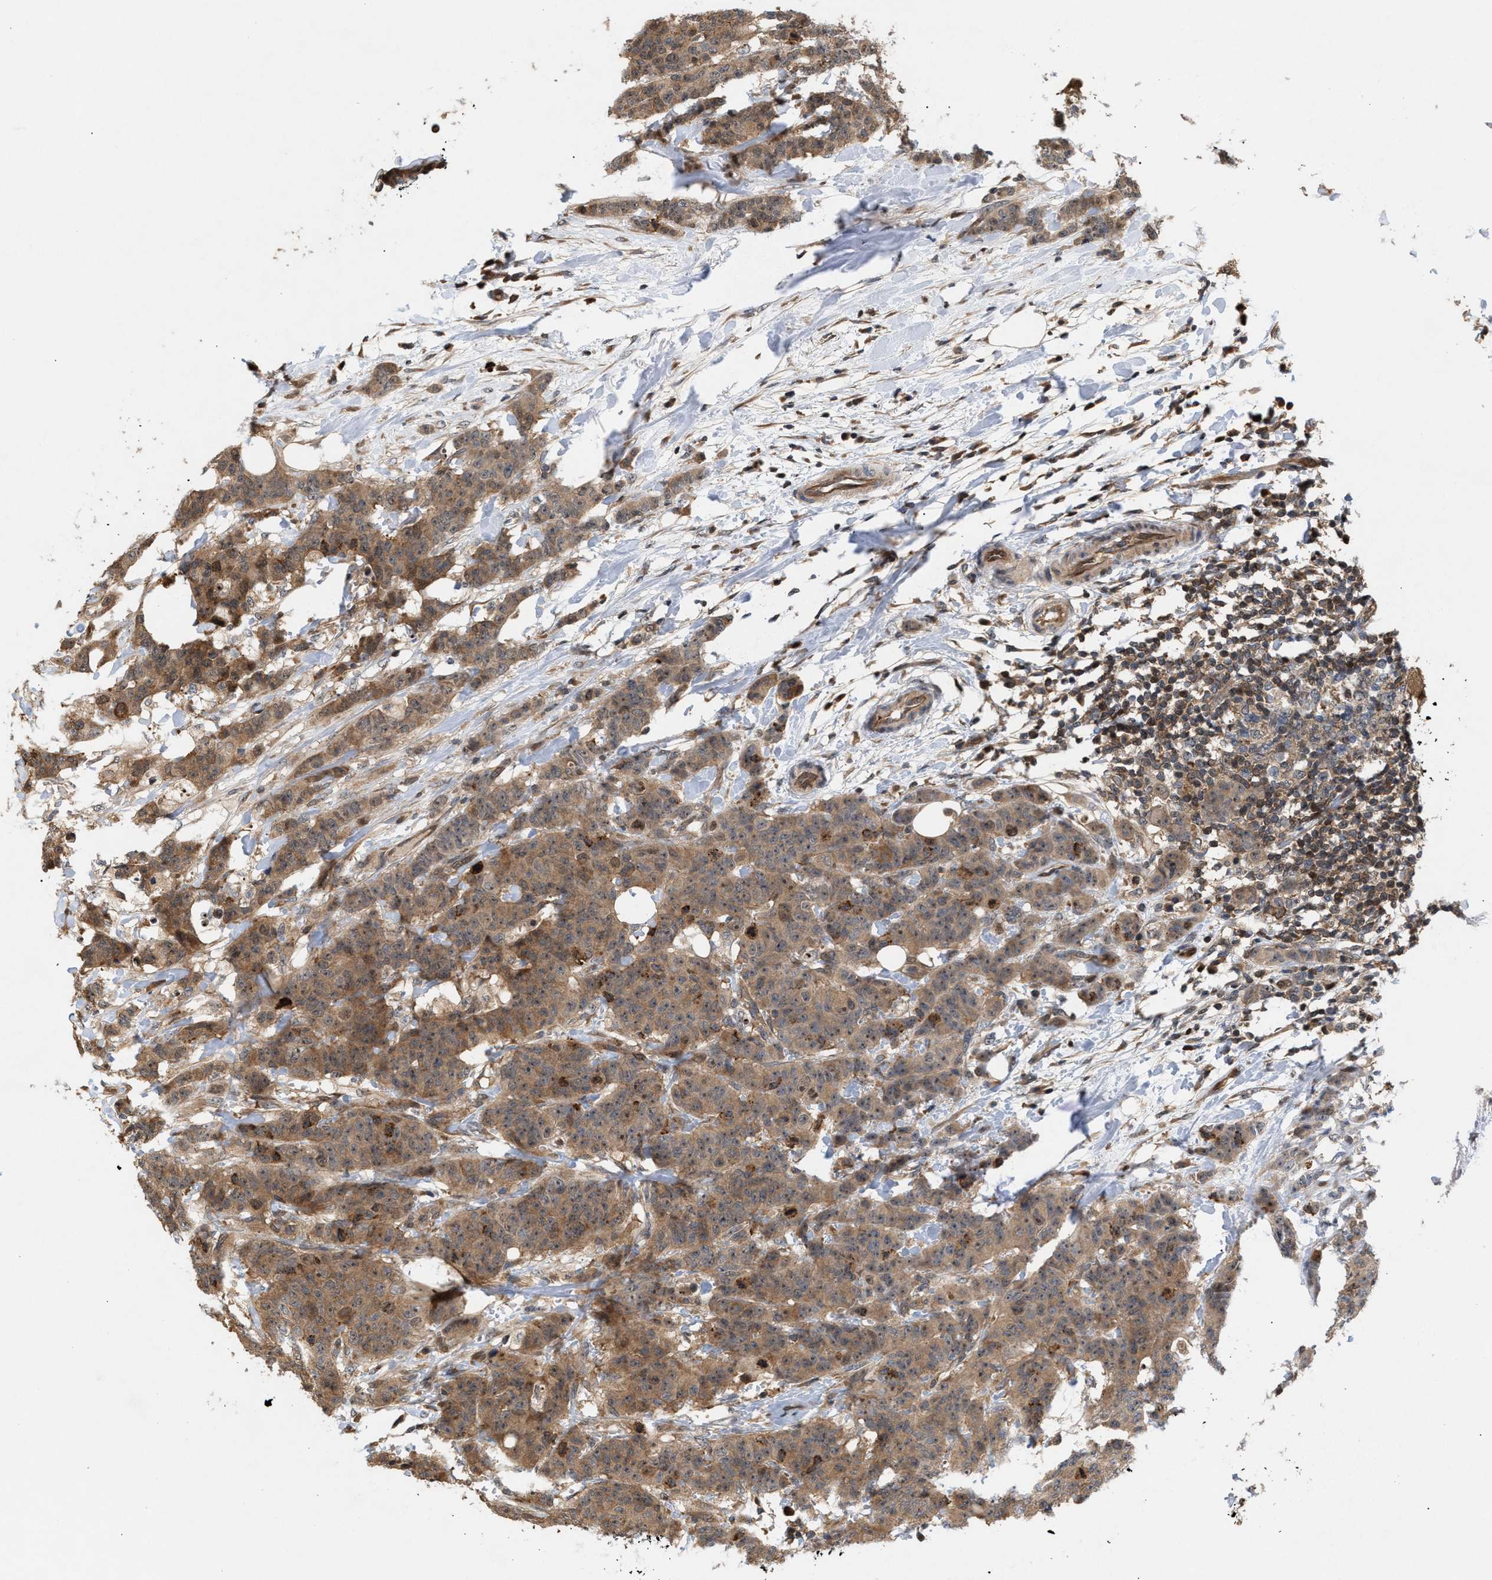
{"staining": {"intensity": "moderate", "quantity": ">75%", "location": "cytoplasmic/membranous"}, "tissue": "breast cancer", "cell_type": "Tumor cells", "image_type": "cancer", "snomed": [{"axis": "morphology", "description": "Normal tissue, NOS"}, {"axis": "morphology", "description": "Duct carcinoma"}, {"axis": "topography", "description": "Breast"}], "caption": "Immunohistochemical staining of breast cancer (infiltrating ductal carcinoma) displays medium levels of moderate cytoplasmic/membranous protein positivity in about >75% of tumor cells.", "gene": "GLOD4", "patient": {"sex": "female", "age": 40}}